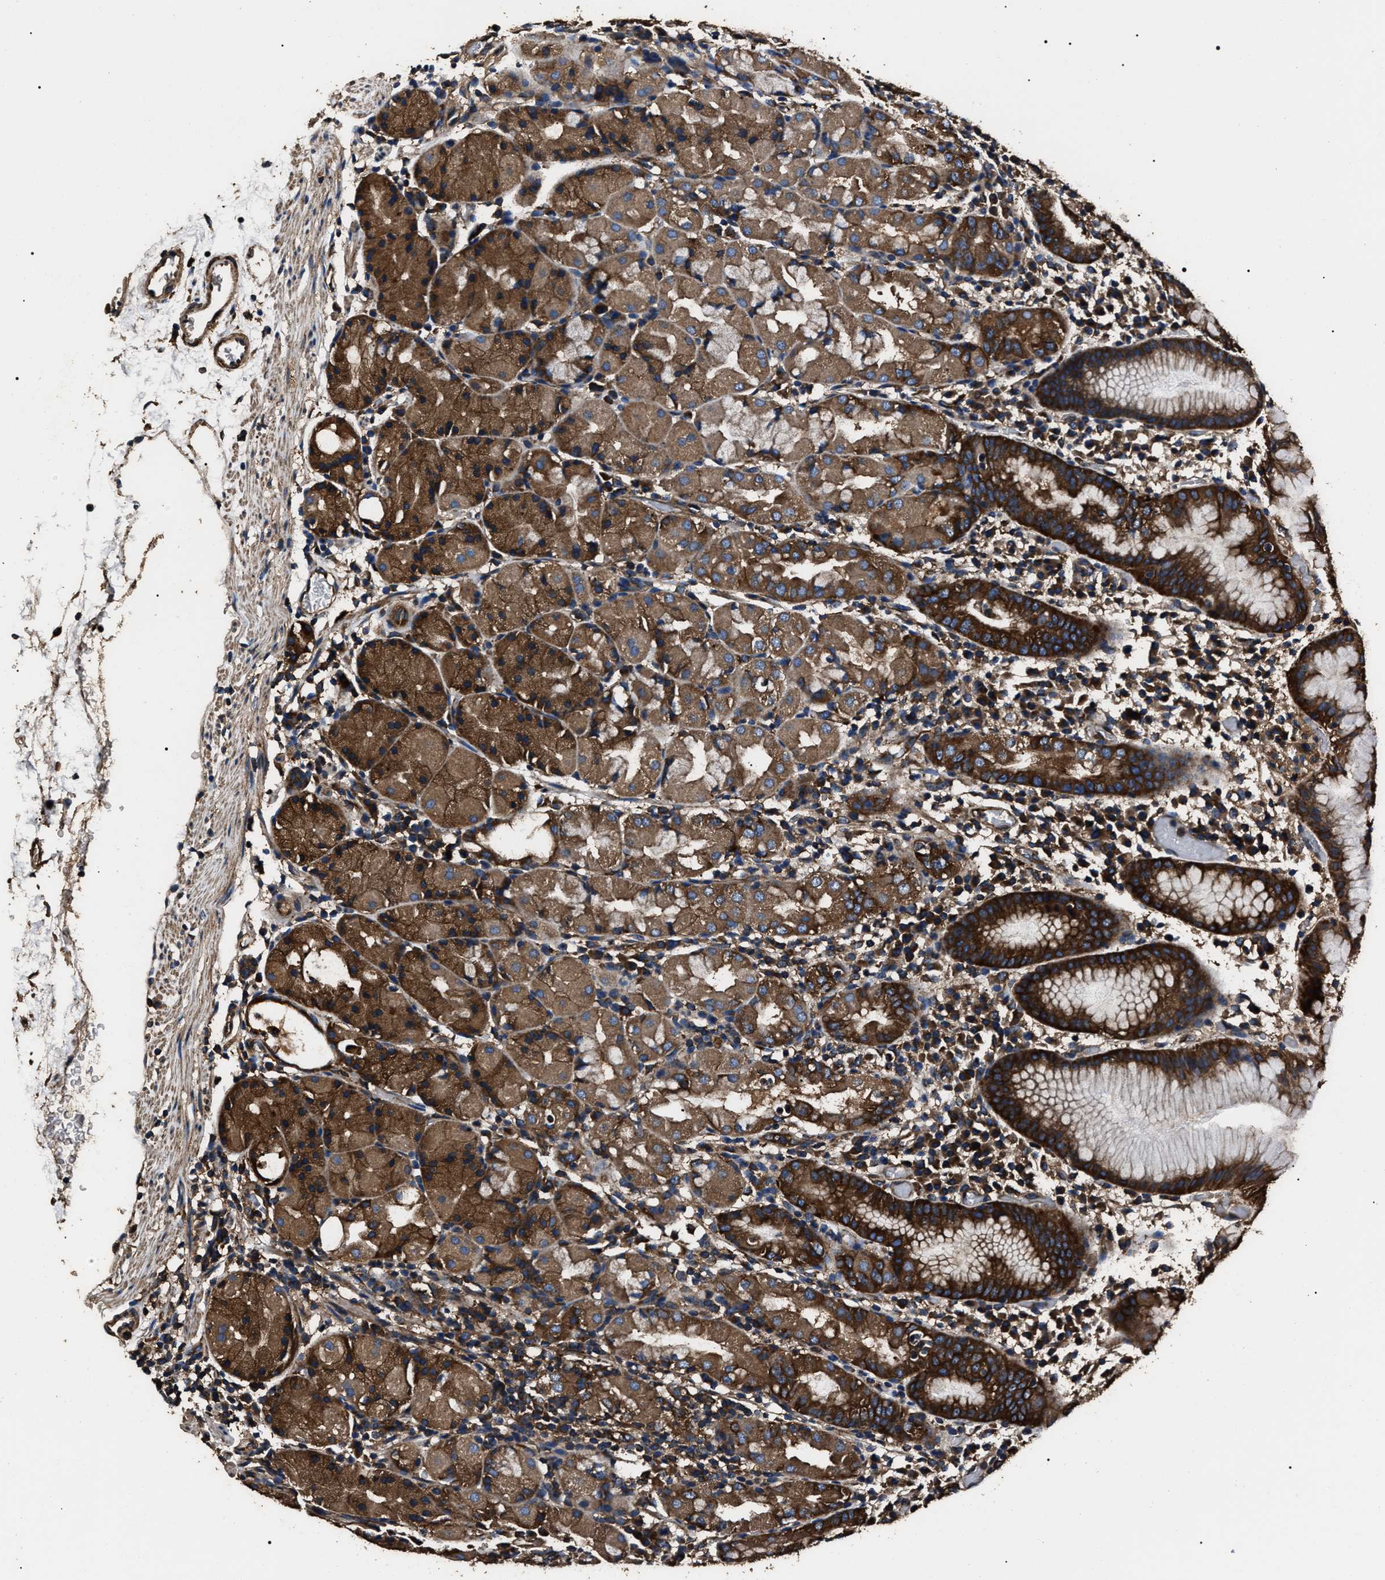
{"staining": {"intensity": "strong", "quantity": ">75%", "location": "cytoplasmic/membranous"}, "tissue": "stomach", "cell_type": "Glandular cells", "image_type": "normal", "snomed": [{"axis": "morphology", "description": "Normal tissue, NOS"}, {"axis": "topography", "description": "Stomach"}, {"axis": "topography", "description": "Stomach, lower"}], "caption": "A high amount of strong cytoplasmic/membranous positivity is appreciated in about >75% of glandular cells in unremarkable stomach.", "gene": "HSCB", "patient": {"sex": "female", "age": 75}}